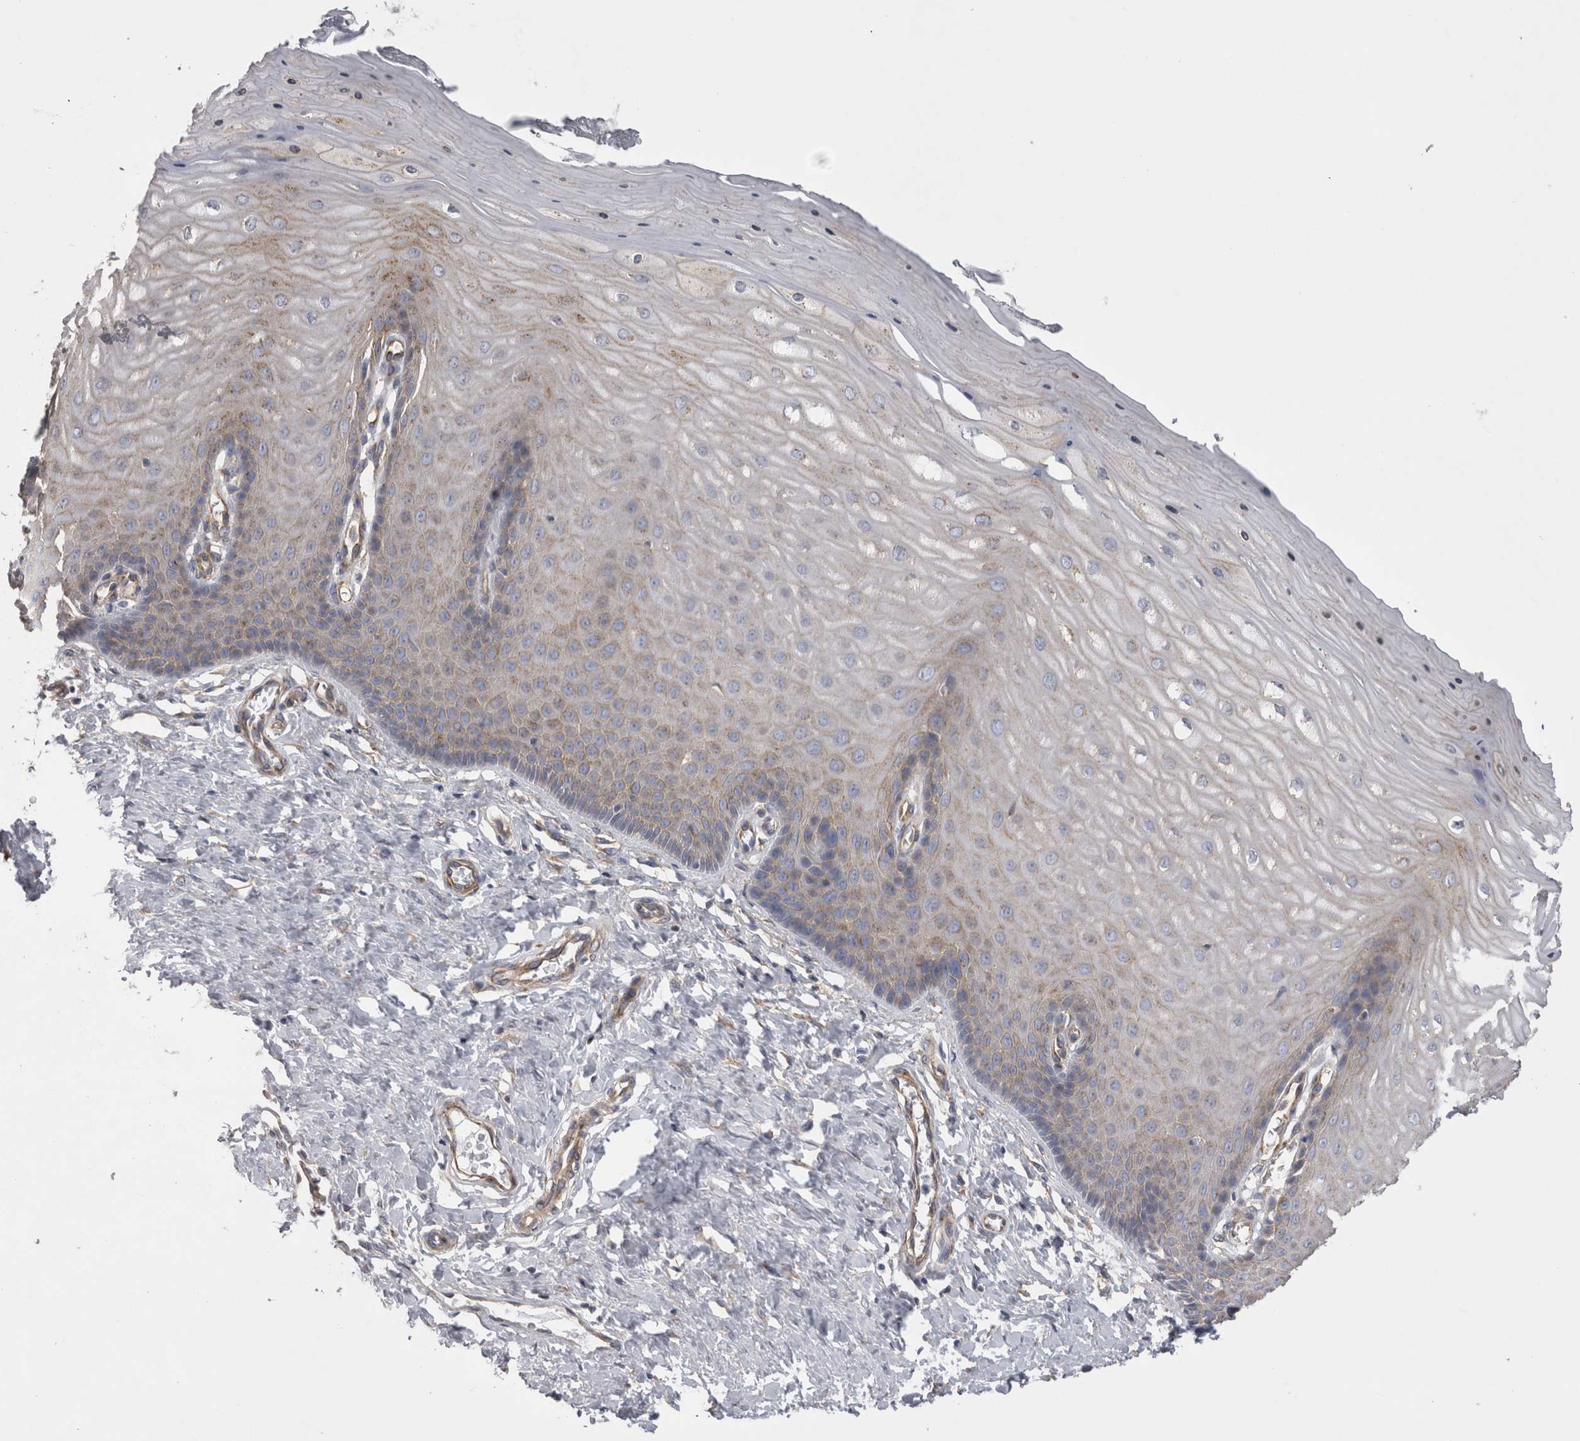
{"staining": {"intensity": "negative", "quantity": "none", "location": "none"}, "tissue": "cervix", "cell_type": "Glandular cells", "image_type": "normal", "snomed": [{"axis": "morphology", "description": "Normal tissue, NOS"}, {"axis": "topography", "description": "Cervix"}], "caption": "Human cervix stained for a protein using IHC displays no staining in glandular cells.", "gene": "ATXN3L", "patient": {"sex": "female", "age": 55}}